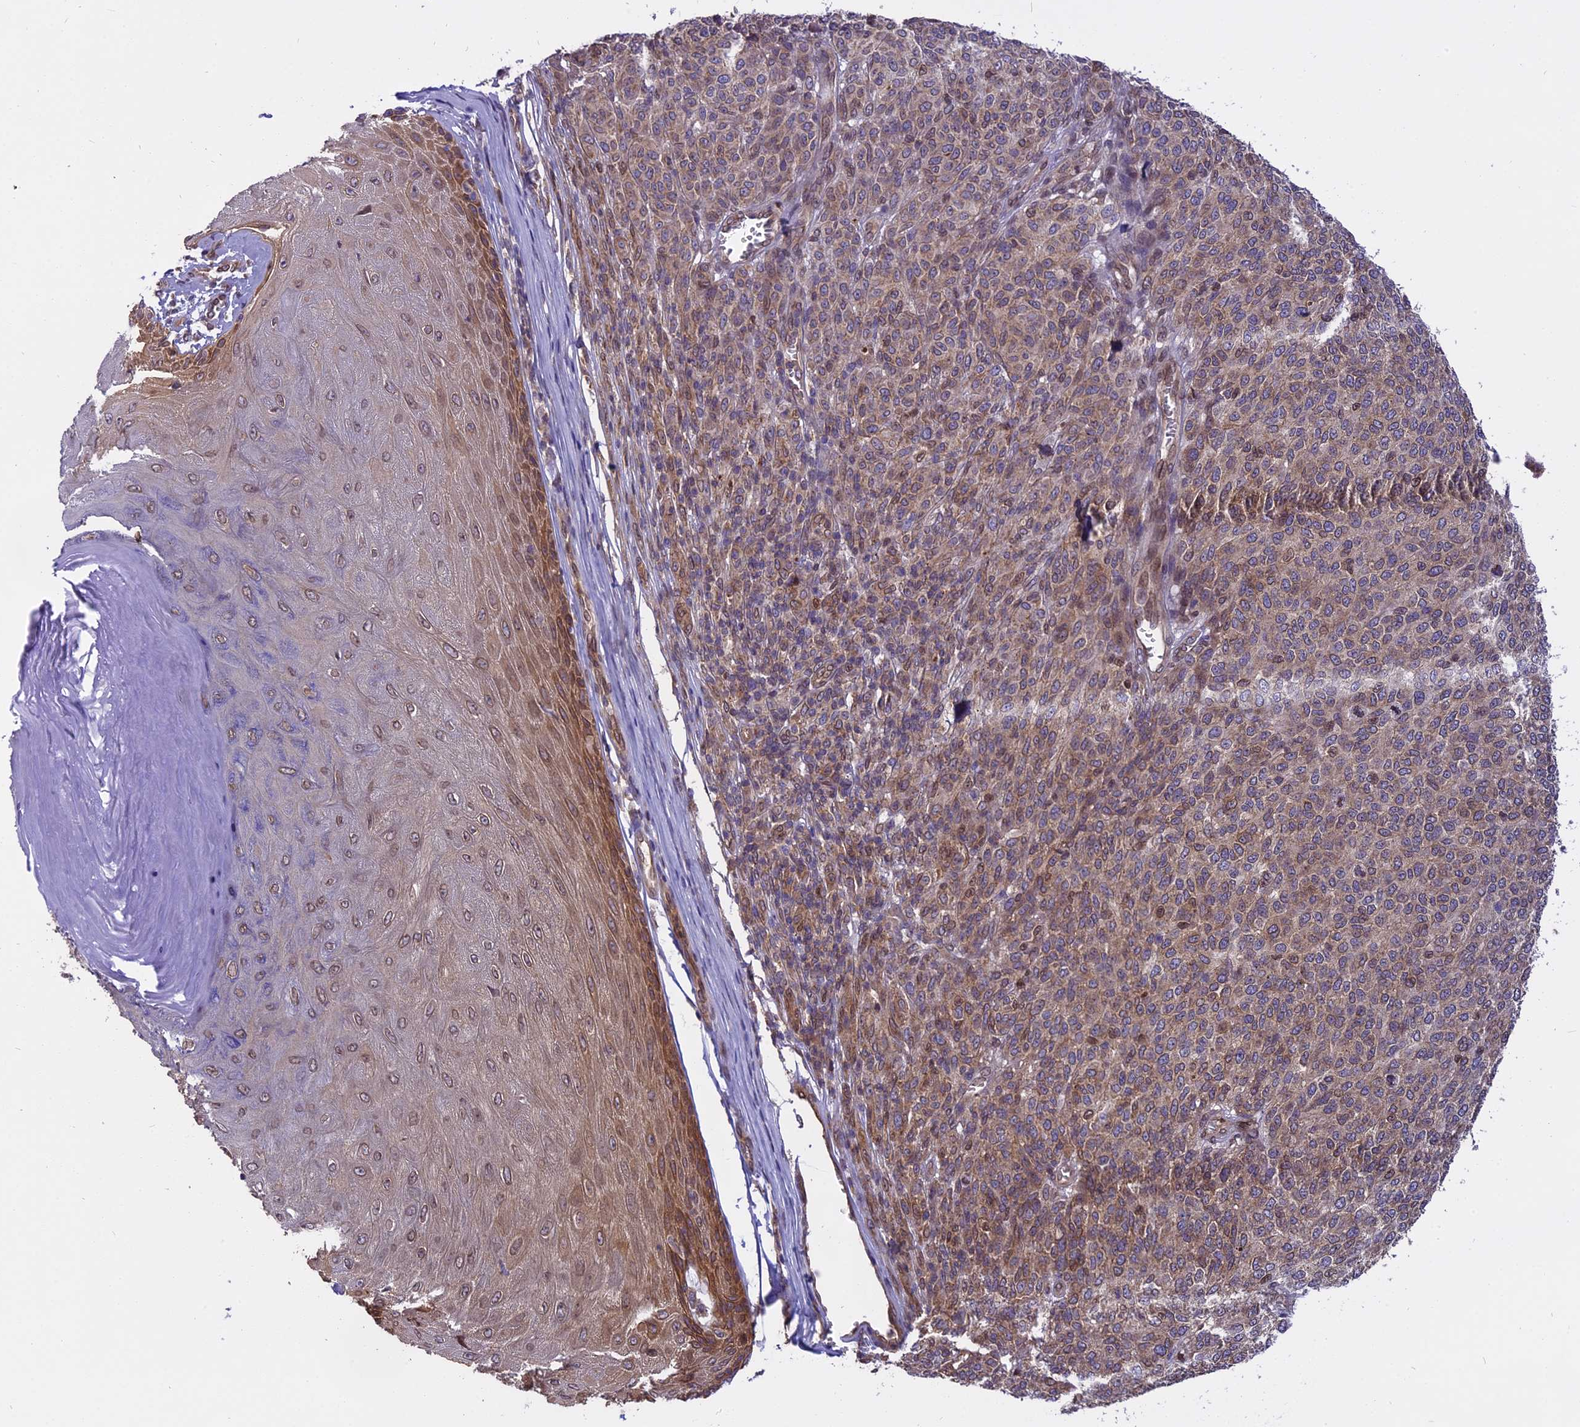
{"staining": {"intensity": "moderate", "quantity": ">75%", "location": "cytoplasmic/membranous,nuclear"}, "tissue": "melanoma", "cell_type": "Tumor cells", "image_type": "cancer", "snomed": [{"axis": "morphology", "description": "Malignant melanoma, NOS"}, {"axis": "topography", "description": "Skin"}], "caption": "A photomicrograph of human malignant melanoma stained for a protein exhibits moderate cytoplasmic/membranous and nuclear brown staining in tumor cells. (DAB IHC with brightfield microscopy, high magnification).", "gene": "CHMP2A", "patient": {"sex": "male", "age": 49}}